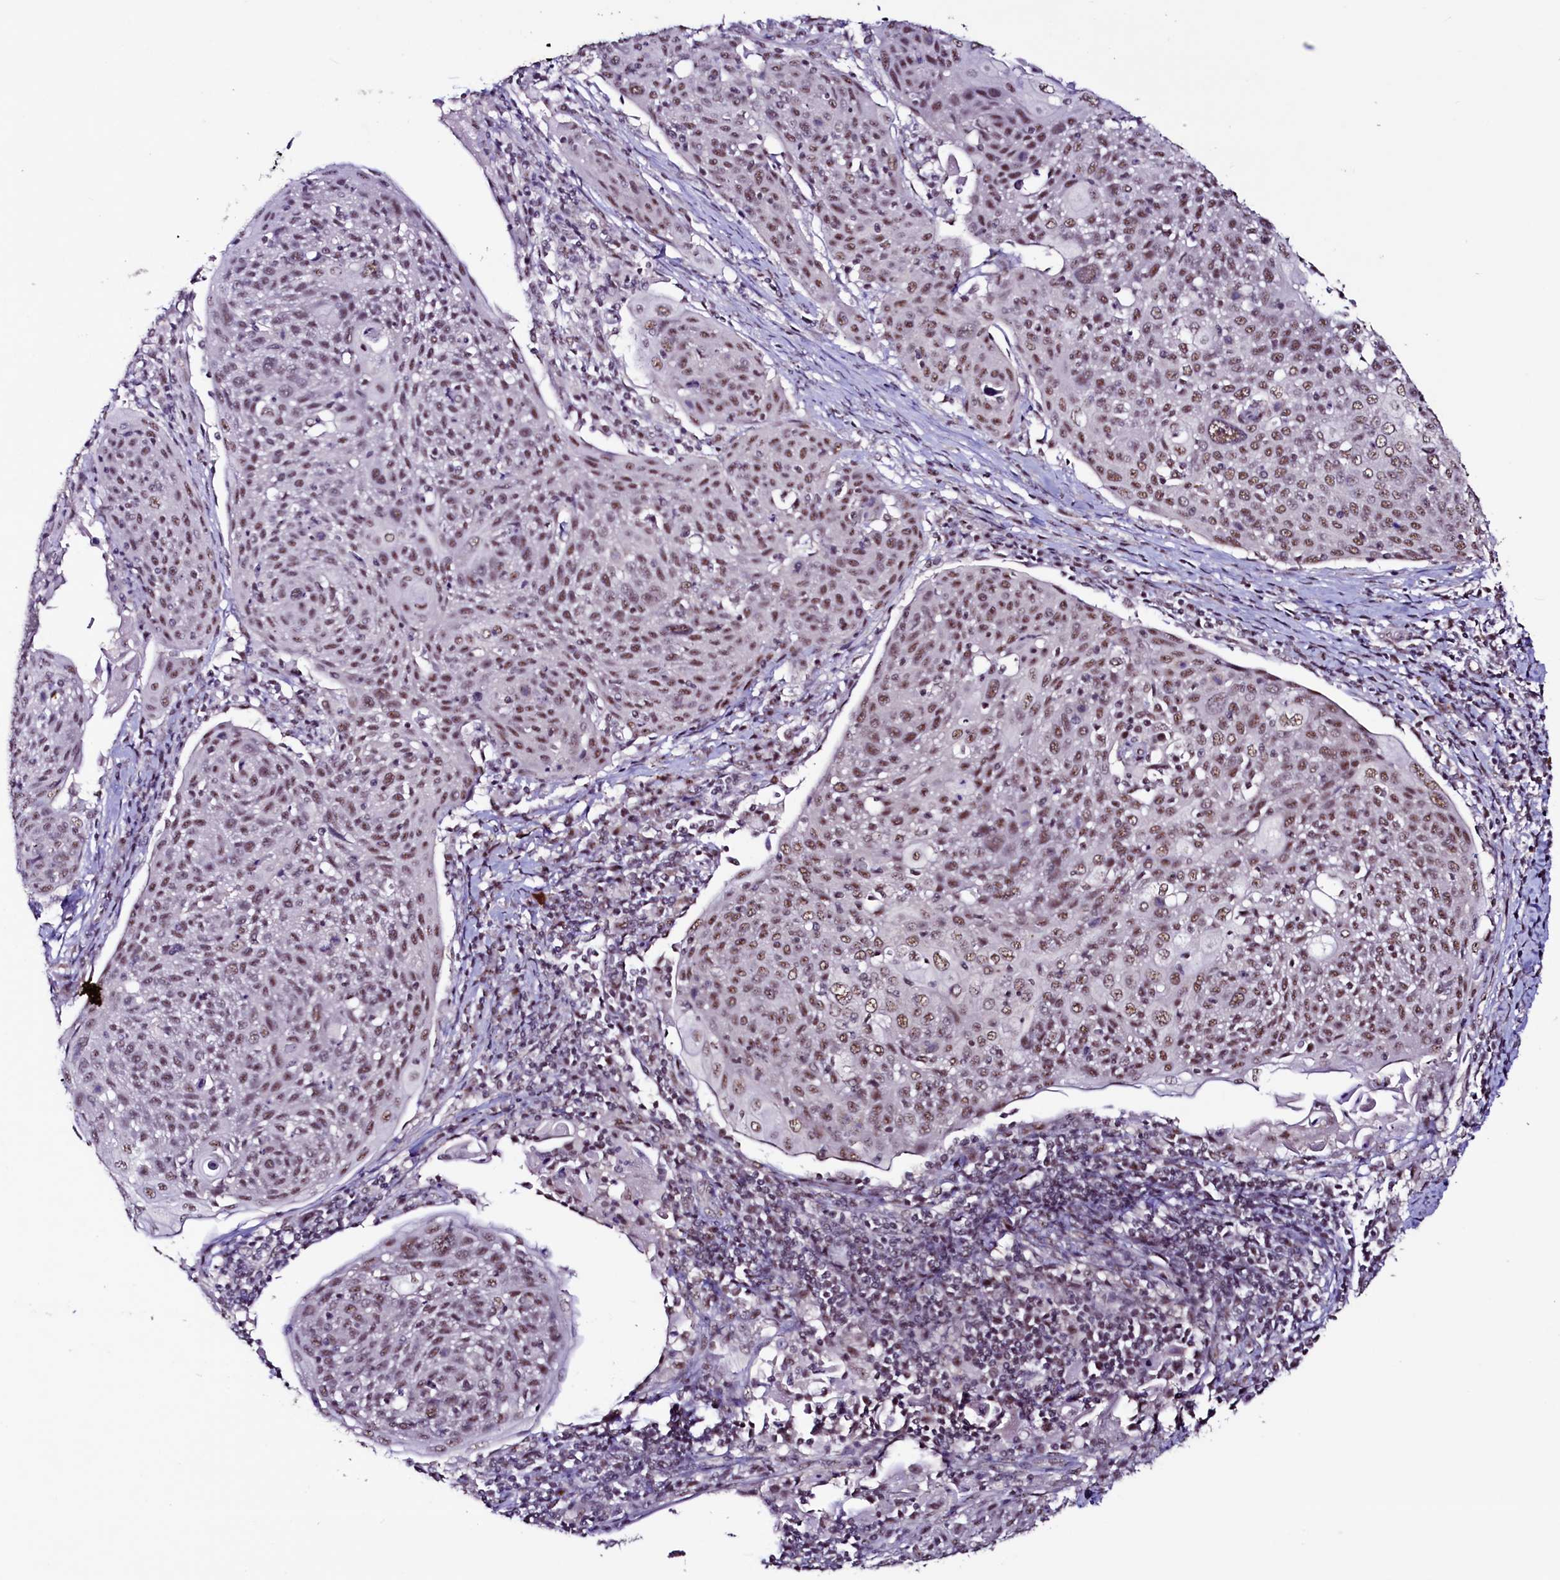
{"staining": {"intensity": "weak", "quantity": "25%-75%", "location": "nuclear"}, "tissue": "cervical cancer", "cell_type": "Tumor cells", "image_type": "cancer", "snomed": [{"axis": "morphology", "description": "Squamous cell carcinoma, NOS"}, {"axis": "topography", "description": "Cervix"}], "caption": "Immunohistochemical staining of human cervical squamous cell carcinoma reveals low levels of weak nuclear protein staining in approximately 25%-75% of tumor cells.", "gene": "SFSWAP", "patient": {"sex": "female", "age": 67}}